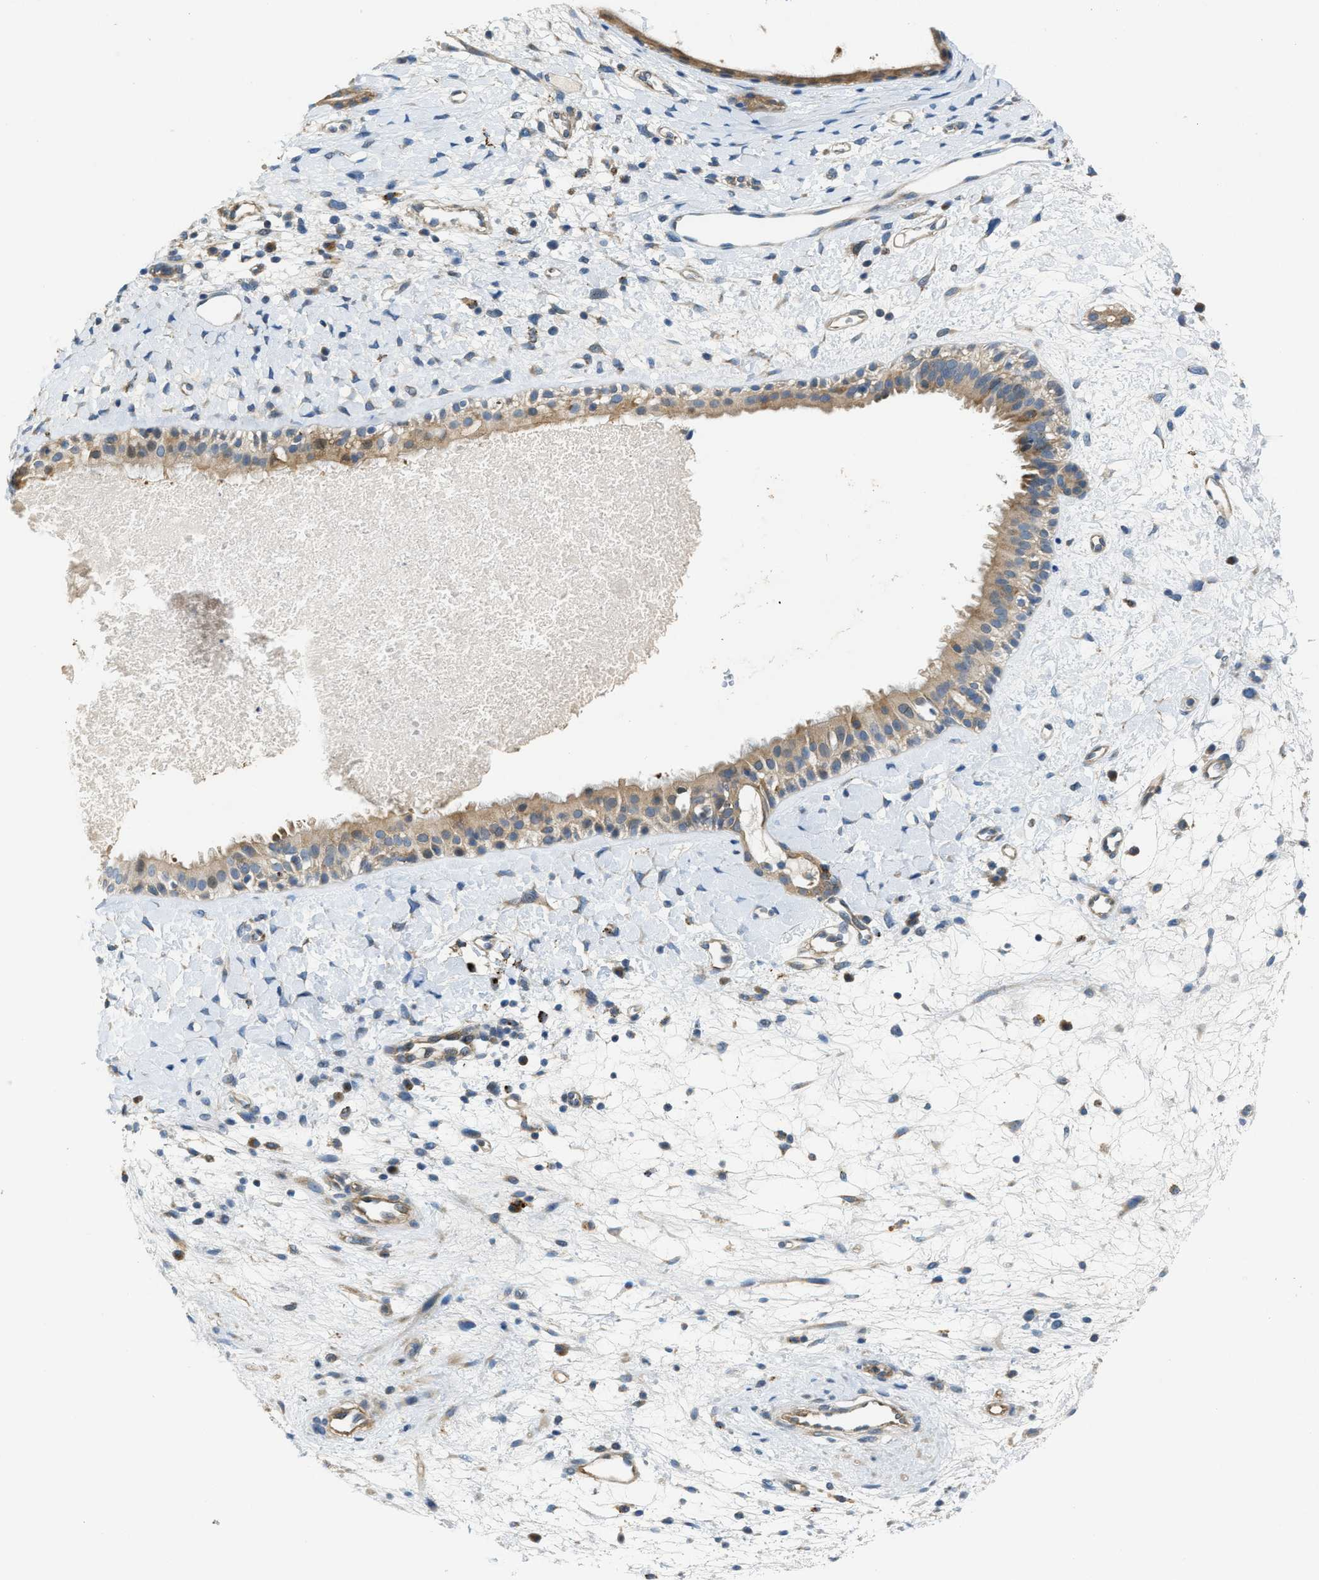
{"staining": {"intensity": "weak", "quantity": "25%-75%", "location": "cytoplasmic/membranous"}, "tissue": "nasopharynx", "cell_type": "Respiratory epithelial cells", "image_type": "normal", "snomed": [{"axis": "morphology", "description": "Normal tissue, NOS"}, {"axis": "topography", "description": "Nasopharynx"}], "caption": "The photomicrograph exhibits a brown stain indicating the presence of a protein in the cytoplasmic/membranous of respiratory epithelial cells in nasopharynx. The protein of interest is stained brown, and the nuclei are stained in blue (DAB IHC with brightfield microscopy, high magnification).", "gene": "KLHDC10", "patient": {"sex": "male", "age": 22}}